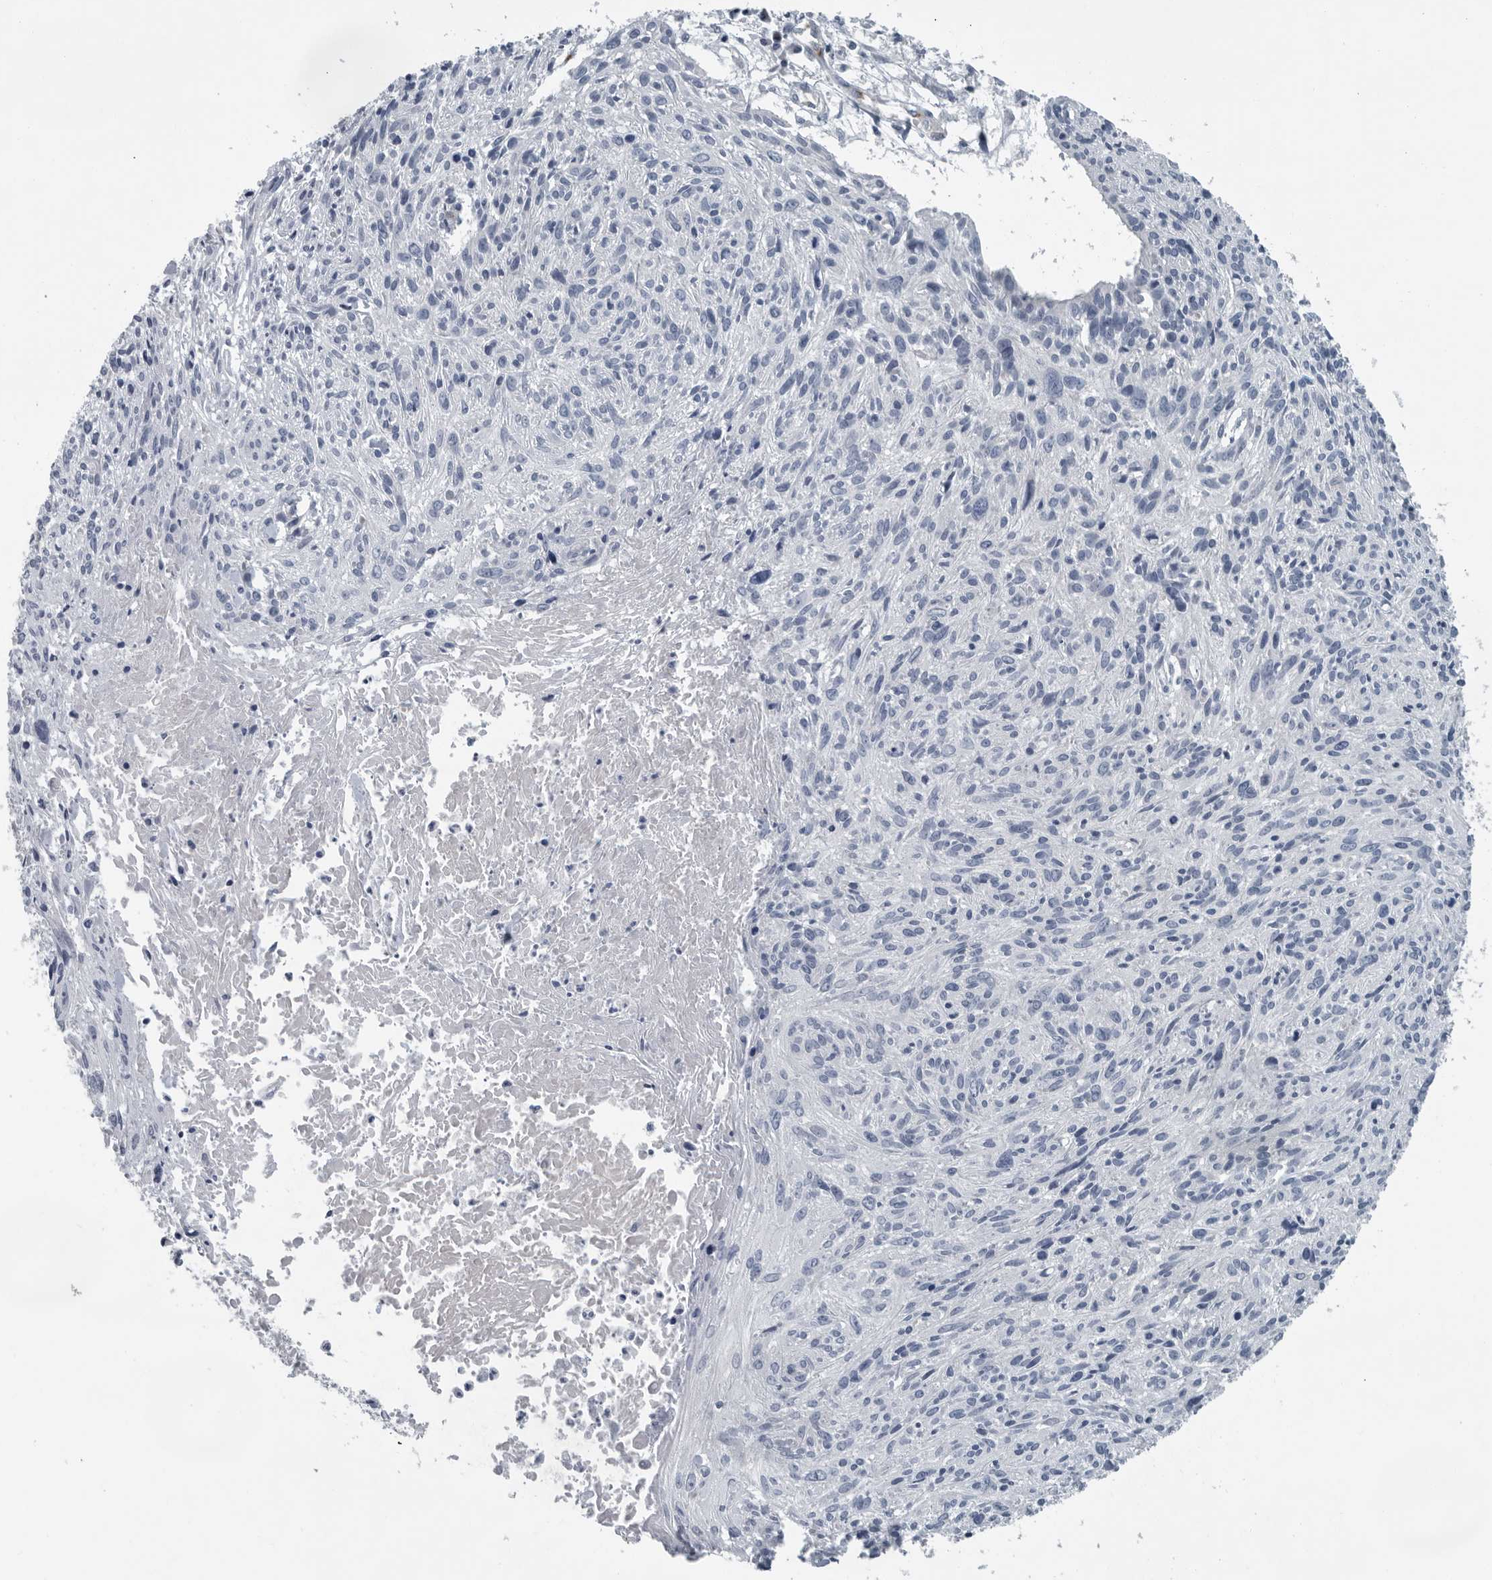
{"staining": {"intensity": "negative", "quantity": "none", "location": "none"}, "tissue": "cervical cancer", "cell_type": "Tumor cells", "image_type": "cancer", "snomed": [{"axis": "morphology", "description": "Squamous cell carcinoma, NOS"}, {"axis": "topography", "description": "Cervix"}], "caption": "Immunohistochemistry micrograph of neoplastic tissue: cervical cancer stained with DAB (3,3'-diaminobenzidine) exhibits no significant protein staining in tumor cells.", "gene": "MPP3", "patient": {"sex": "female", "age": 51}}